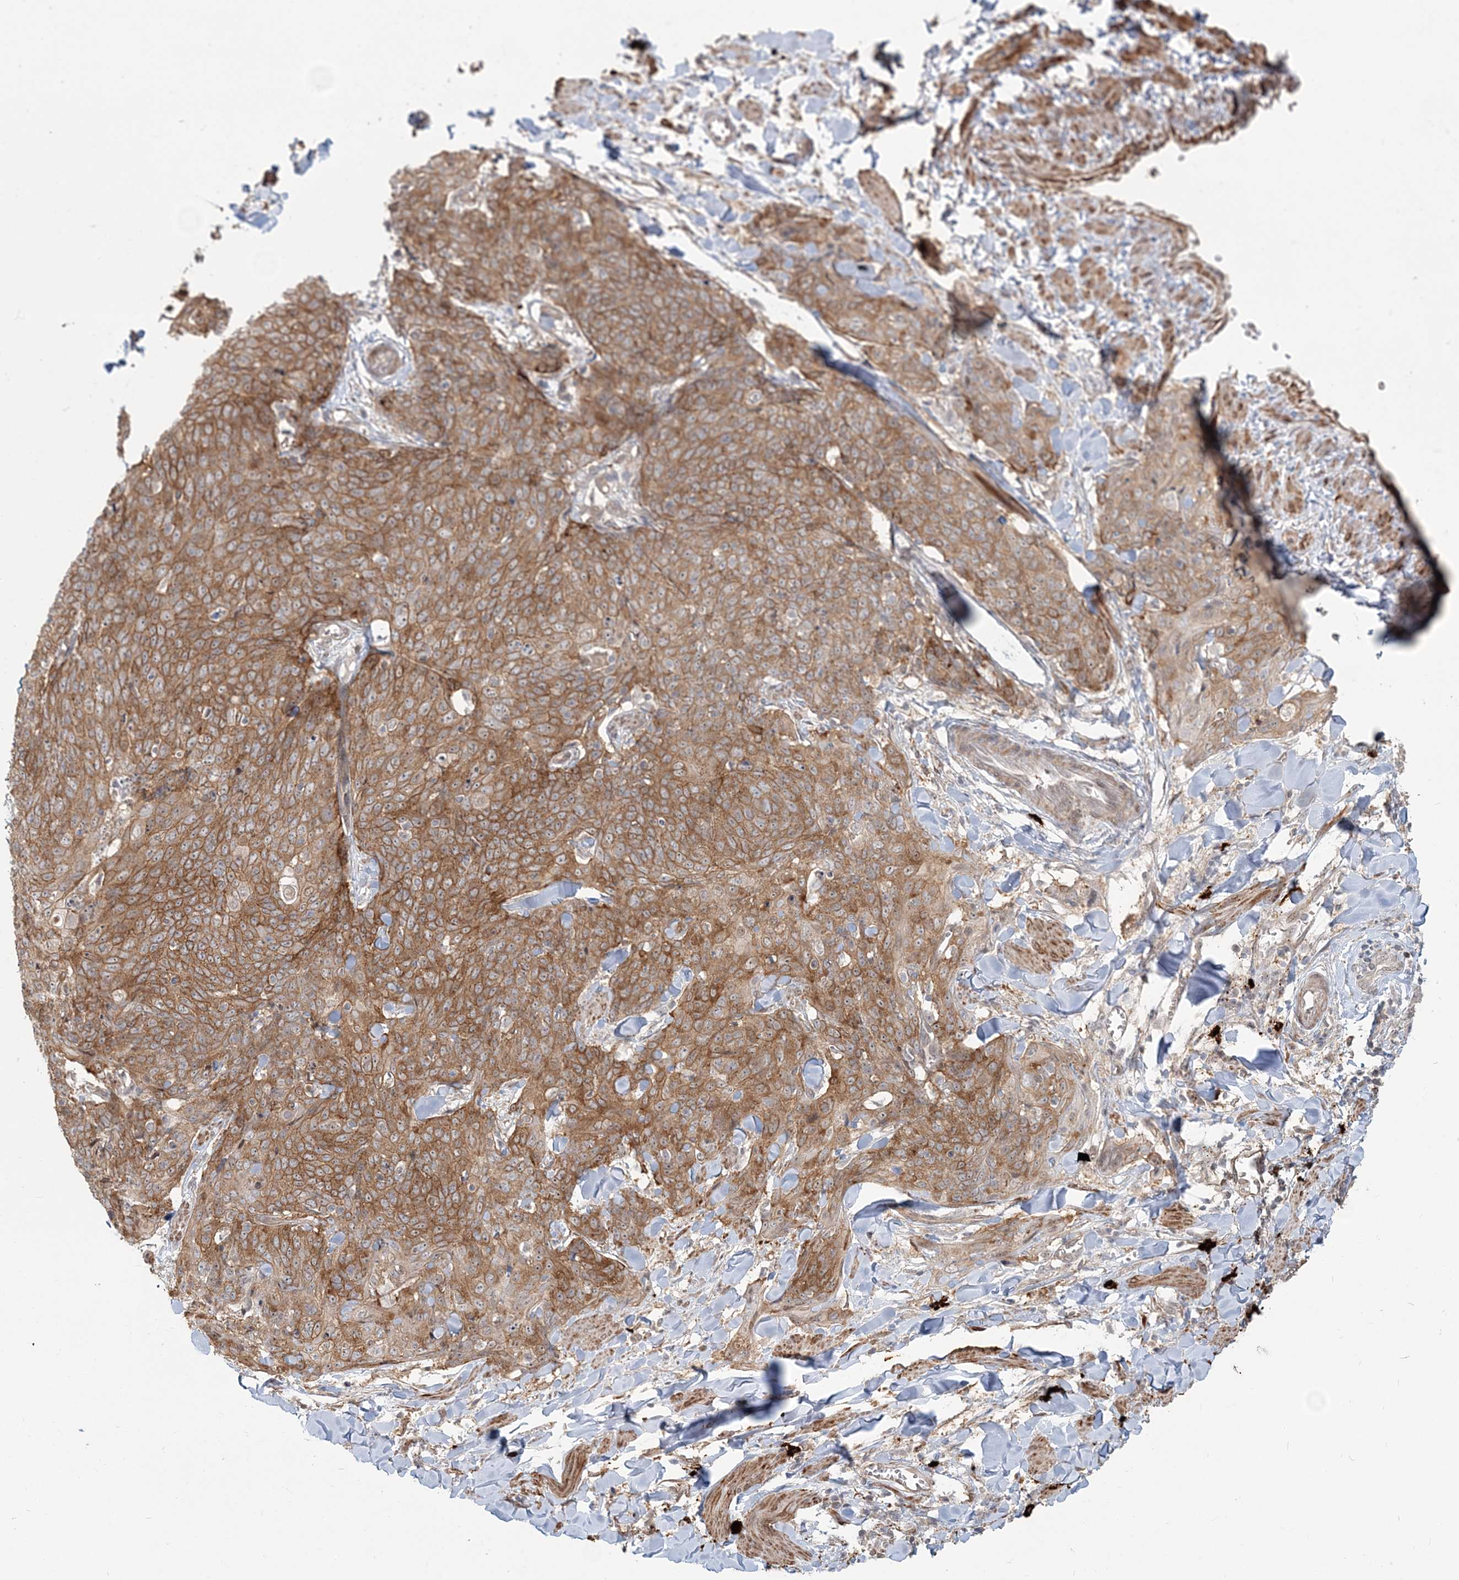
{"staining": {"intensity": "moderate", "quantity": ">75%", "location": "cytoplasmic/membranous"}, "tissue": "skin cancer", "cell_type": "Tumor cells", "image_type": "cancer", "snomed": [{"axis": "morphology", "description": "Squamous cell carcinoma, NOS"}, {"axis": "topography", "description": "Skin"}, {"axis": "topography", "description": "Vulva"}], "caption": "About >75% of tumor cells in human skin cancer show moderate cytoplasmic/membranous protein expression as visualized by brown immunohistochemical staining.", "gene": "SH3PXD2A", "patient": {"sex": "female", "age": 85}}